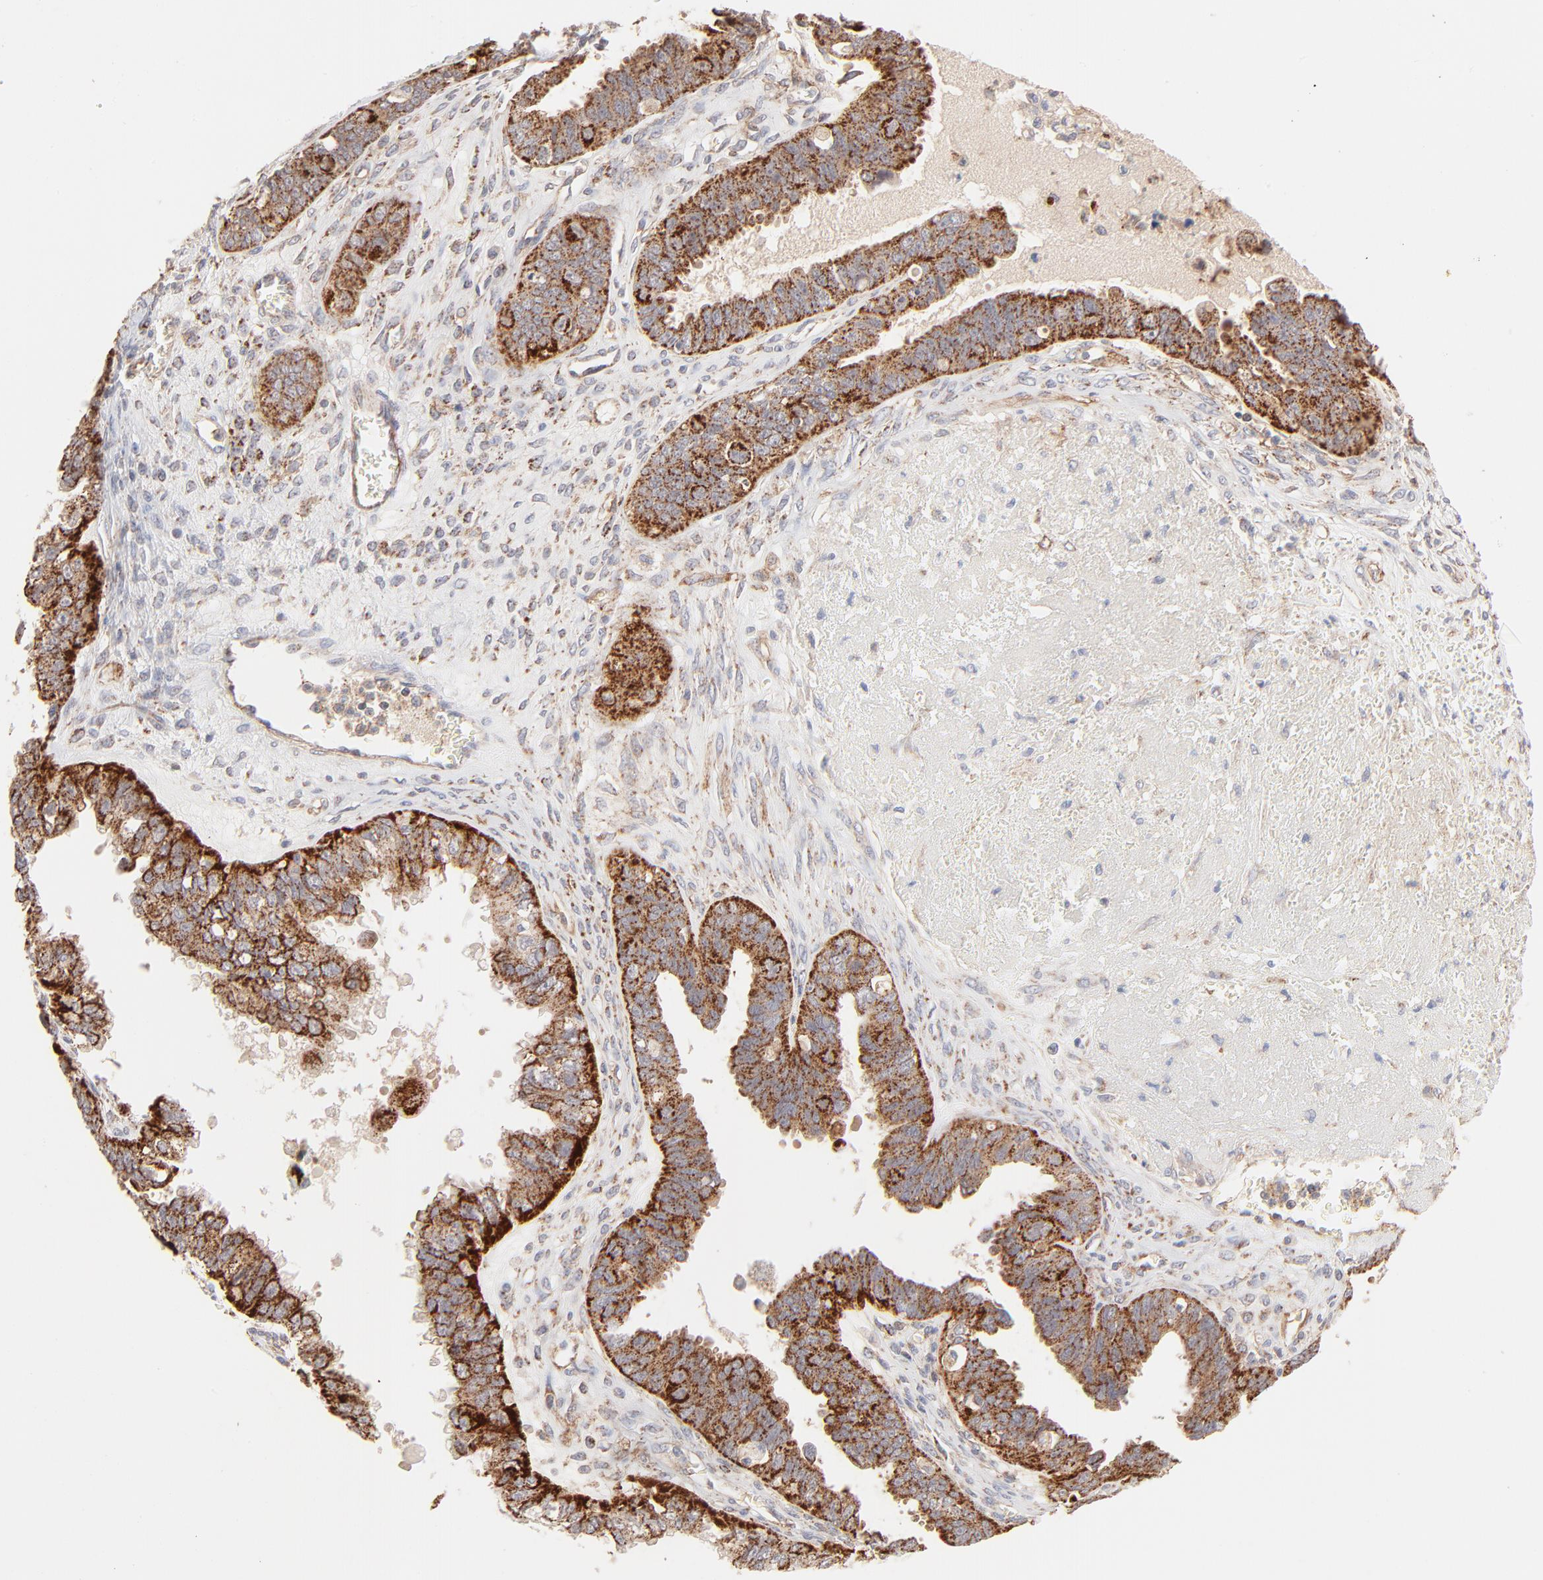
{"staining": {"intensity": "strong", "quantity": ">75%", "location": "cytoplasmic/membranous"}, "tissue": "ovarian cancer", "cell_type": "Tumor cells", "image_type": "cancer", "snomed": [{"axis": "morphology", "description": "Carcinoma, endometroid"}, {"axis": "topography", "description": "Ovary"}], "caption": "Protein staining of ovarian cancer (endometroid carcinoma) tissue exhibits strong cytoplasmic/membranous expression in about >75% of tumor cells.", "gene": "CSPG4", "patient": {"sex": "female", "age": 85}}